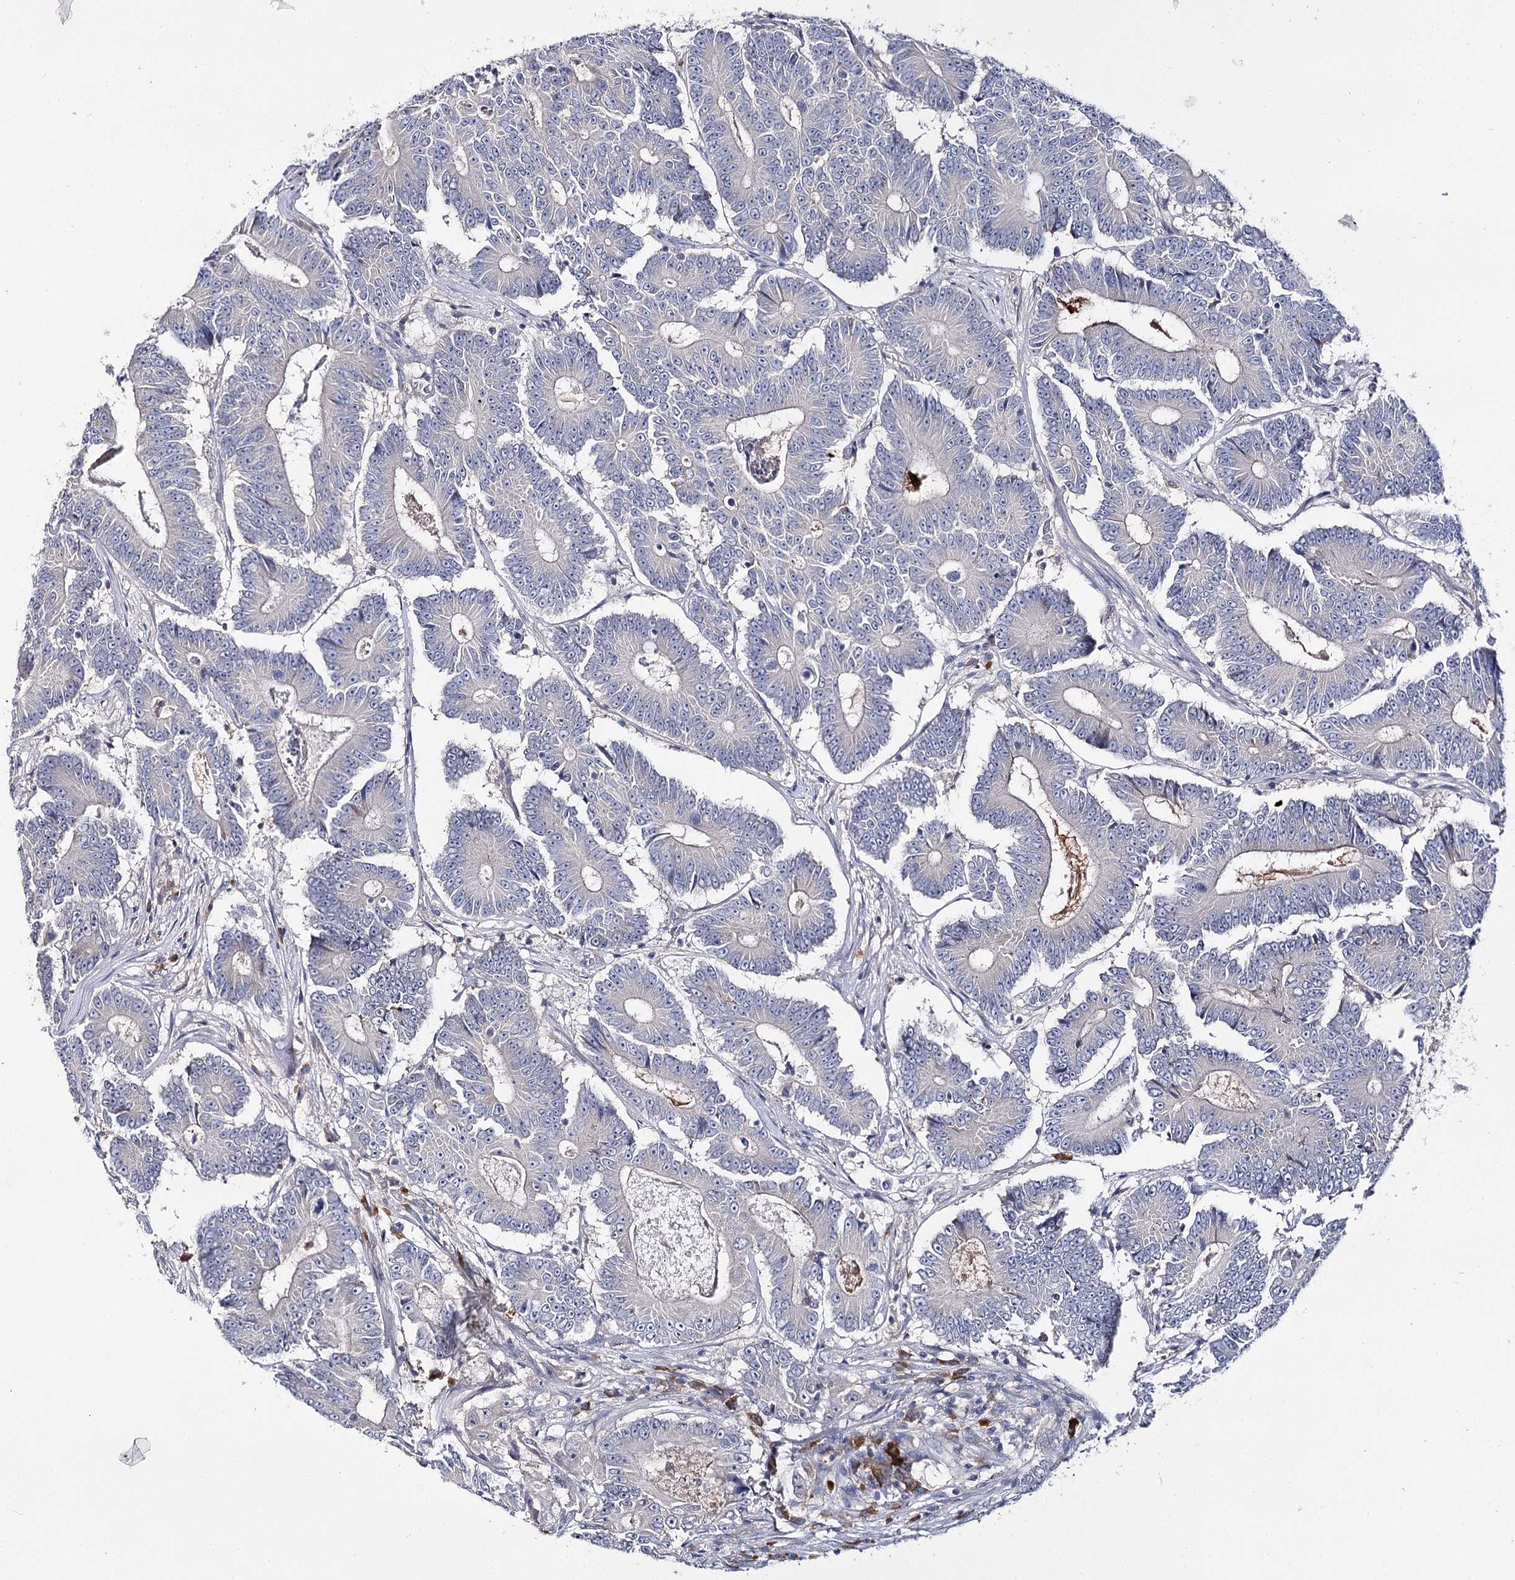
{"staining": {"intensity": "negative", "quantity": "none", "location": "none"}, "tissue": "colorectal cancer", "cell_type": "Tumor cells", "image_type": "cancer", "snomed": [{"axis": "morphology", "description": "Adenocarcinoma, NOS"}, {"axis": "topography", "description": "Colon"}], "caption": "High magnification brightfield microscopy of colorectal adenocarcinoma stained with DAB (brown) and counterstained with hematoxylin (blue): tumor cells show no significant expression.", "gene": "IL1RAP", "patient": {"sex": "male", "age": 83}}